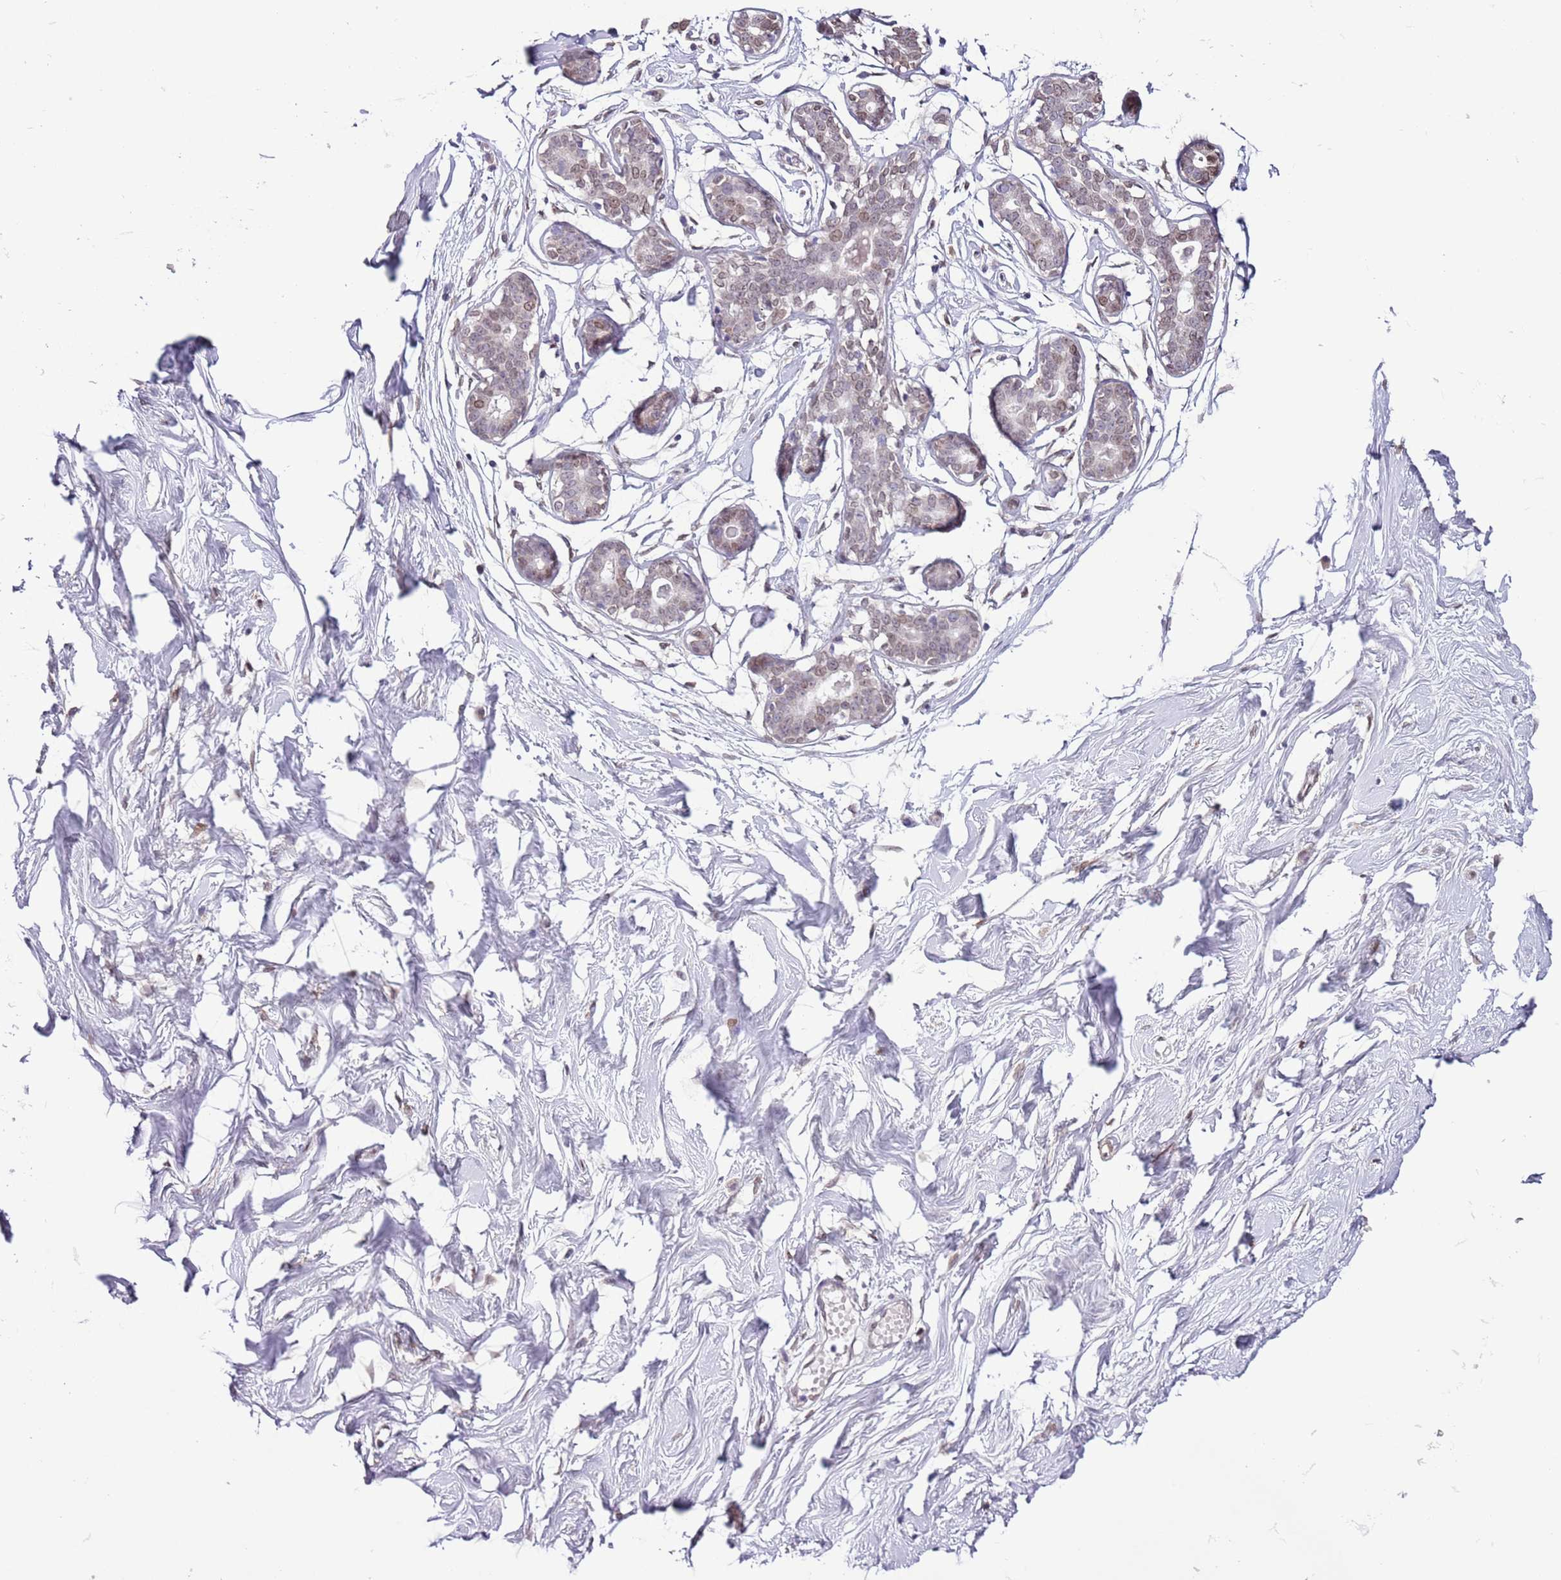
{"staining": {"intensity": "negative", "quantity": "none", "location": "none"}, "tissue": "breast", "cell_type": "Adipocytes", "image_type": "normal", "snomed": [{"axis": "morphology", "description": "Normal tissue, NOS"}, {"axis": "morphology", "description": "Adenoma, NOS"}, {"axis": "topography", "description": "Breast"}], "caption": "This photomicrograph is of unremarkable breast stained with immunohistochemistry to label a protein in brown with the nuclei are counter-stained blue. There is no staining in adipocytes. (Immunohistochemistry, brightfield microscopy, high magnification).", "gene": "ZGLP1", "patient": {"sex": "female", "age": 23}}